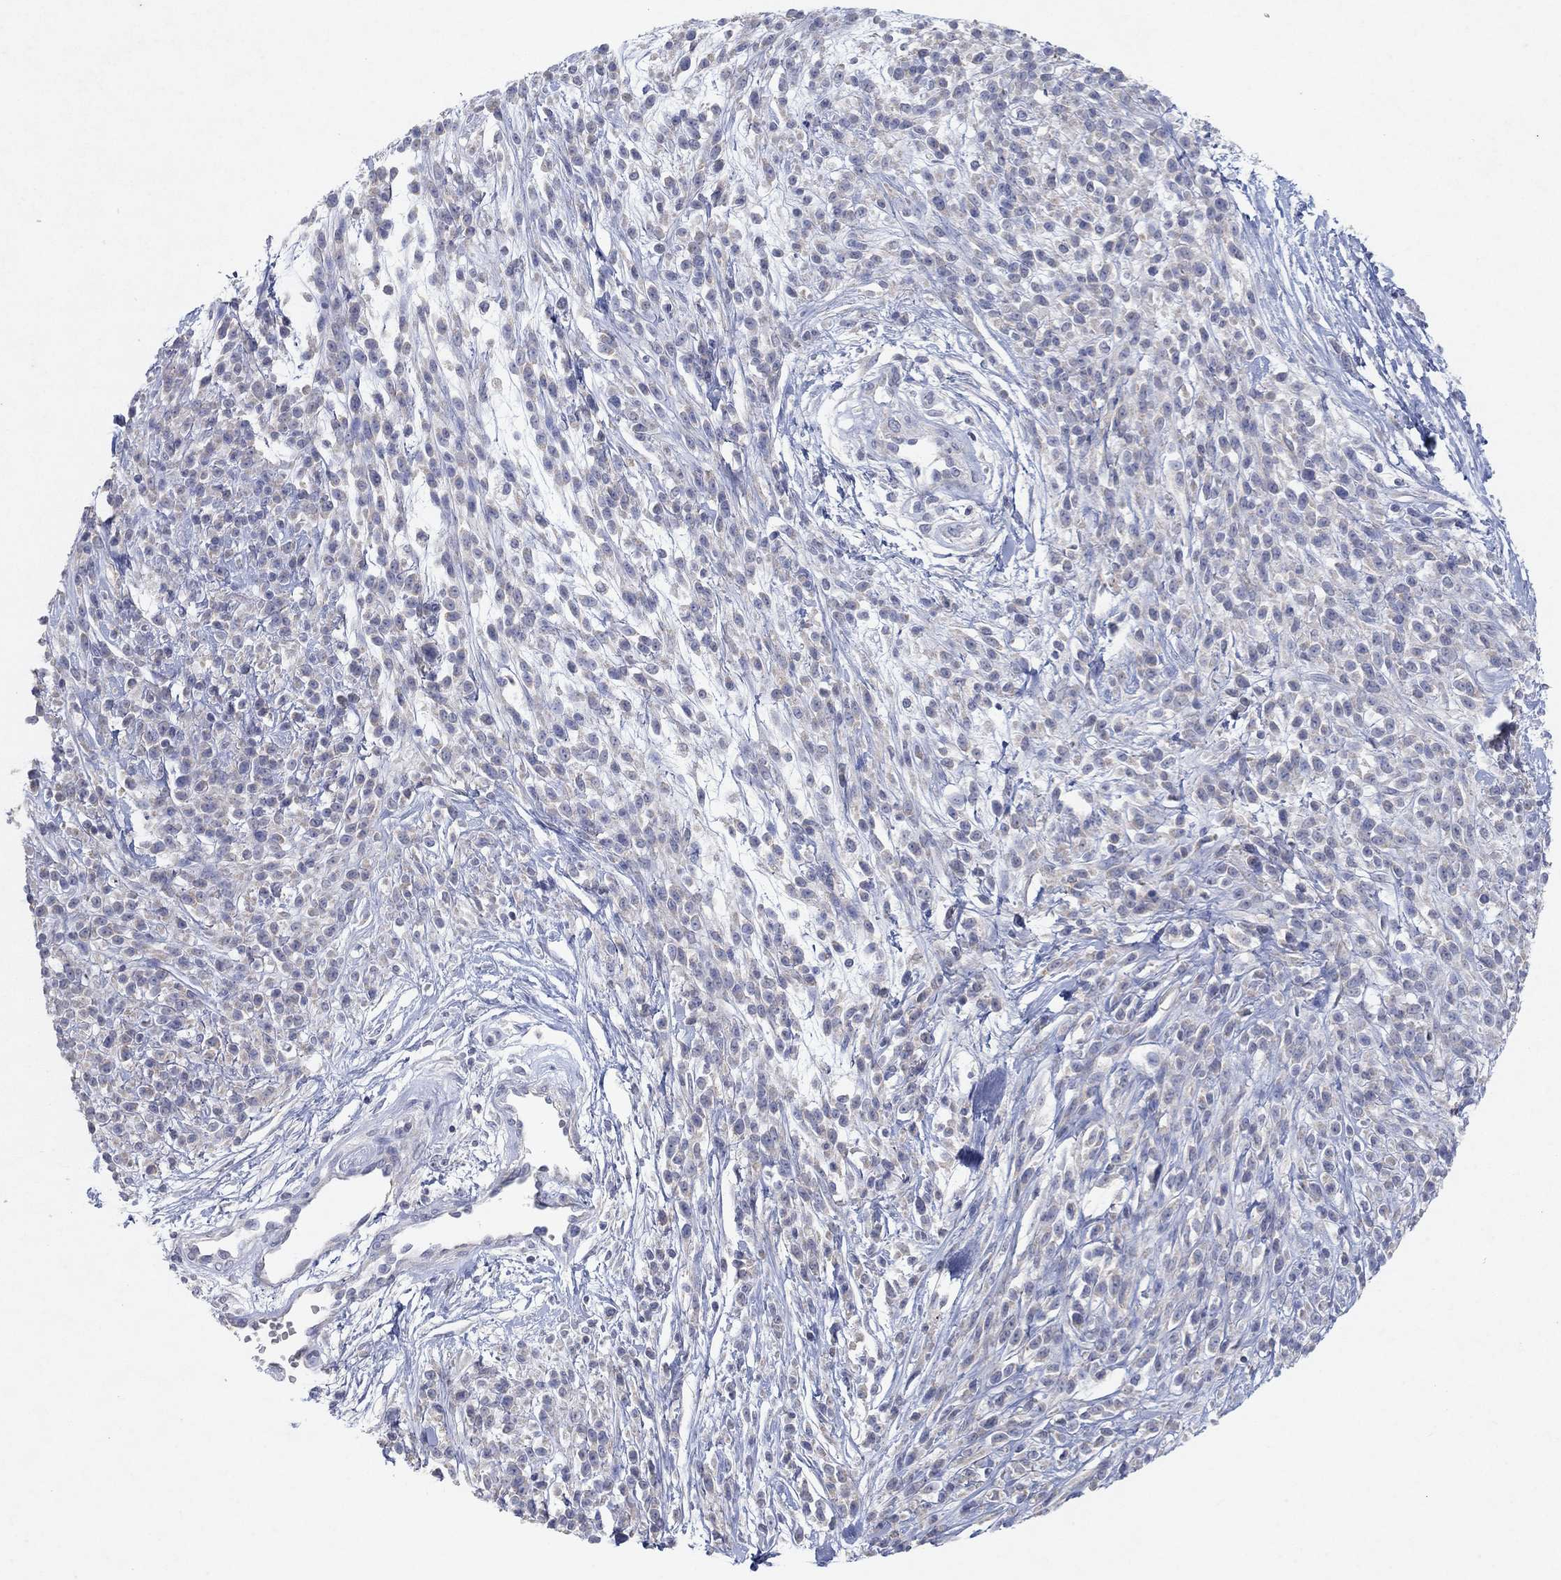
{"staining": {"intensity": "negative", "quantity": "none", "location": "none"}, "tissue": "melanoma", "cell_type": "Tumor cells", "image_type": "cancer", "snomed": [{"axis": "morphology", "description": "Malignant melanoma, NOS"}, {"axis": "topography", "description": "Skin"}, {"axis": "topography", "description": "Skin of trunk"}], "caption": "An immunohistochemistry (IHC) histopathology image of malignant melanoma is shown. There is no staining in tumor cells of malignant melanoma.", "gene": "KRT40", "patient": {"sex": "male", "age": 74}}